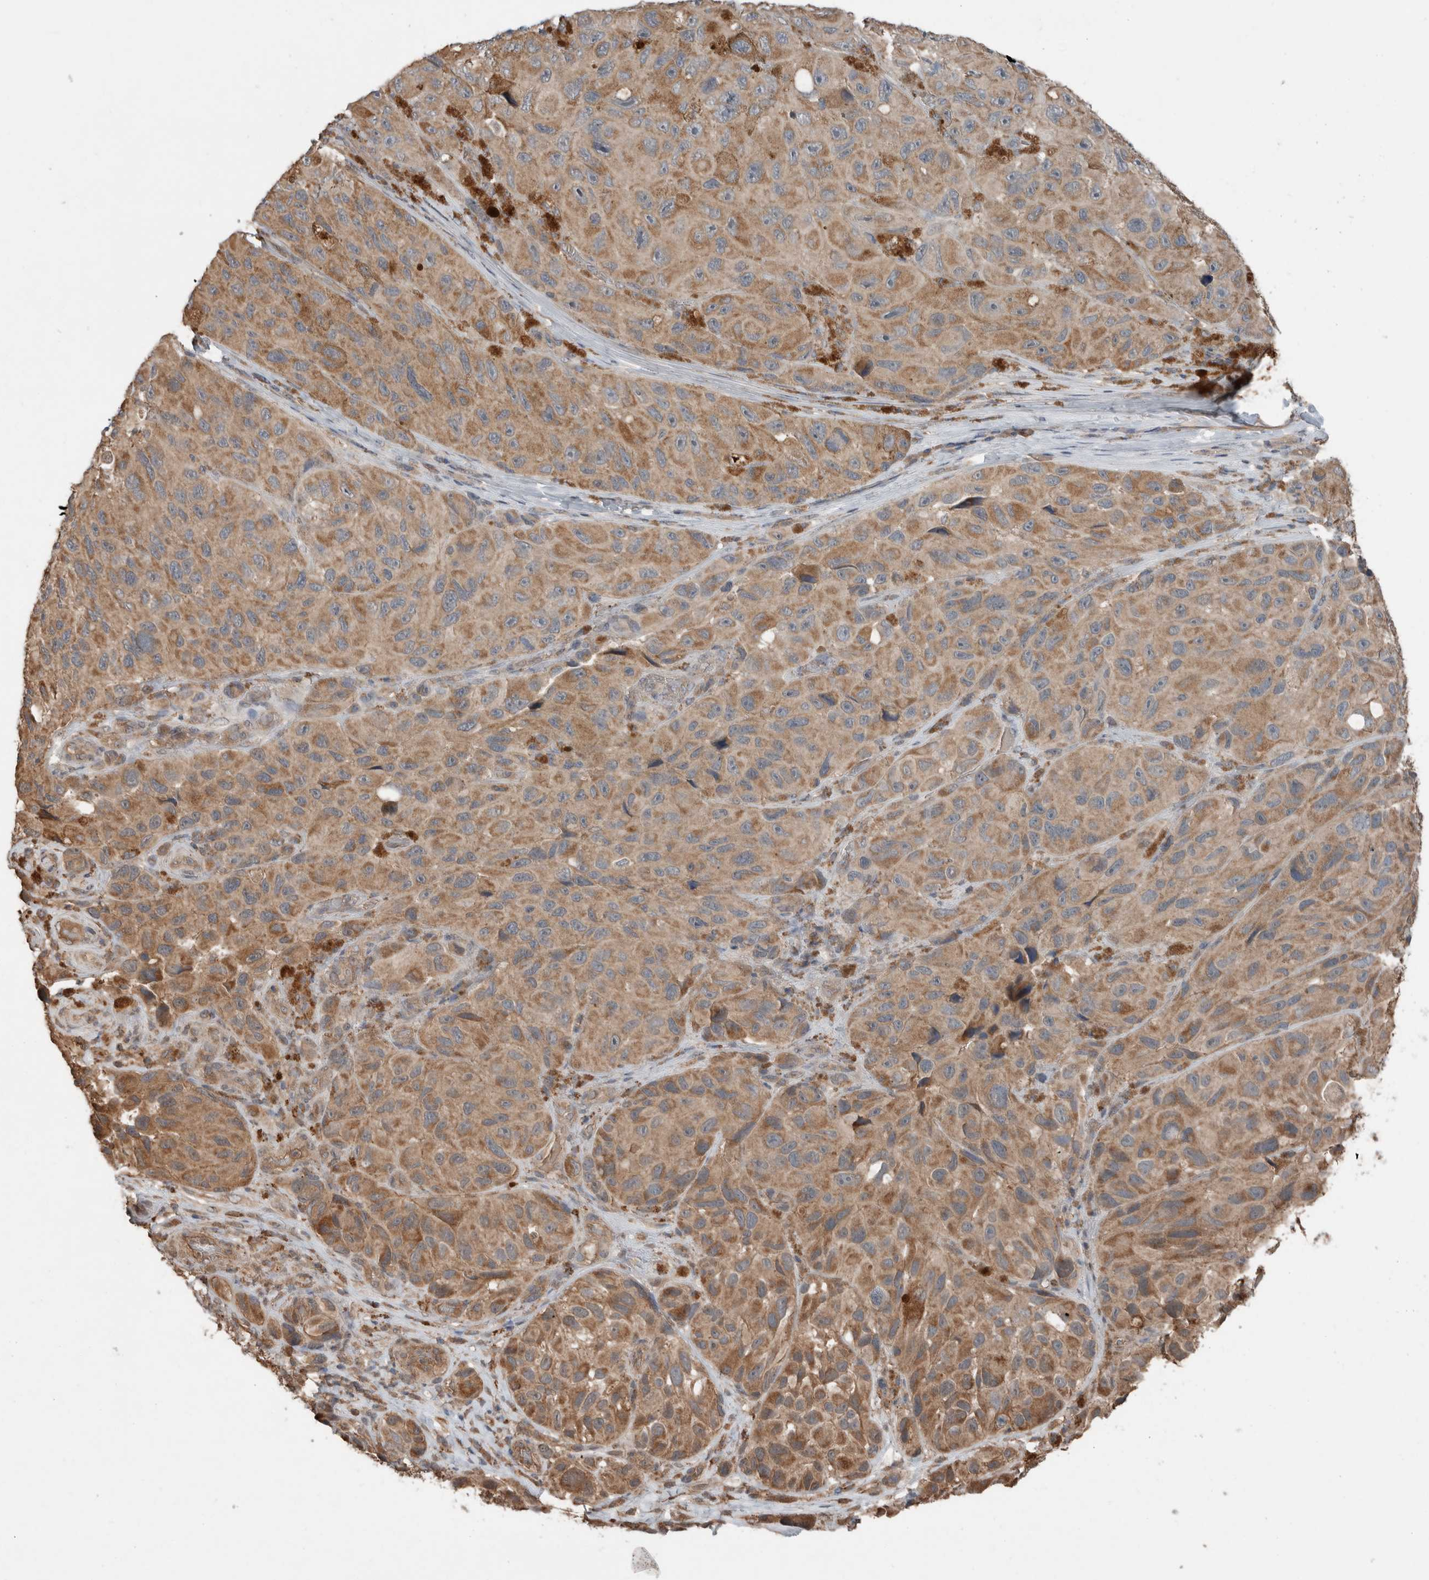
{"staining": {"intensity": "moderate", "quantity": ">75%", "location": "cytoplasmic/membranous"}, "tissue": "melanoma", "cell_type": "Tumor cells", "image_type": "cancer", "snomed": [{"axis": "morphology", "description": "Malignant melanoma, NOS"}, {"axis": "topography", "description": "Skin"}], "caption": "There is medium levels of moderate cytoplasmic/membranous positivity in tumor cells of melanoma, as demonstrated by immunohistochemical staining (brown color).", "gene": "KLK14", "patient": {"sex": "female", "age": 73}}